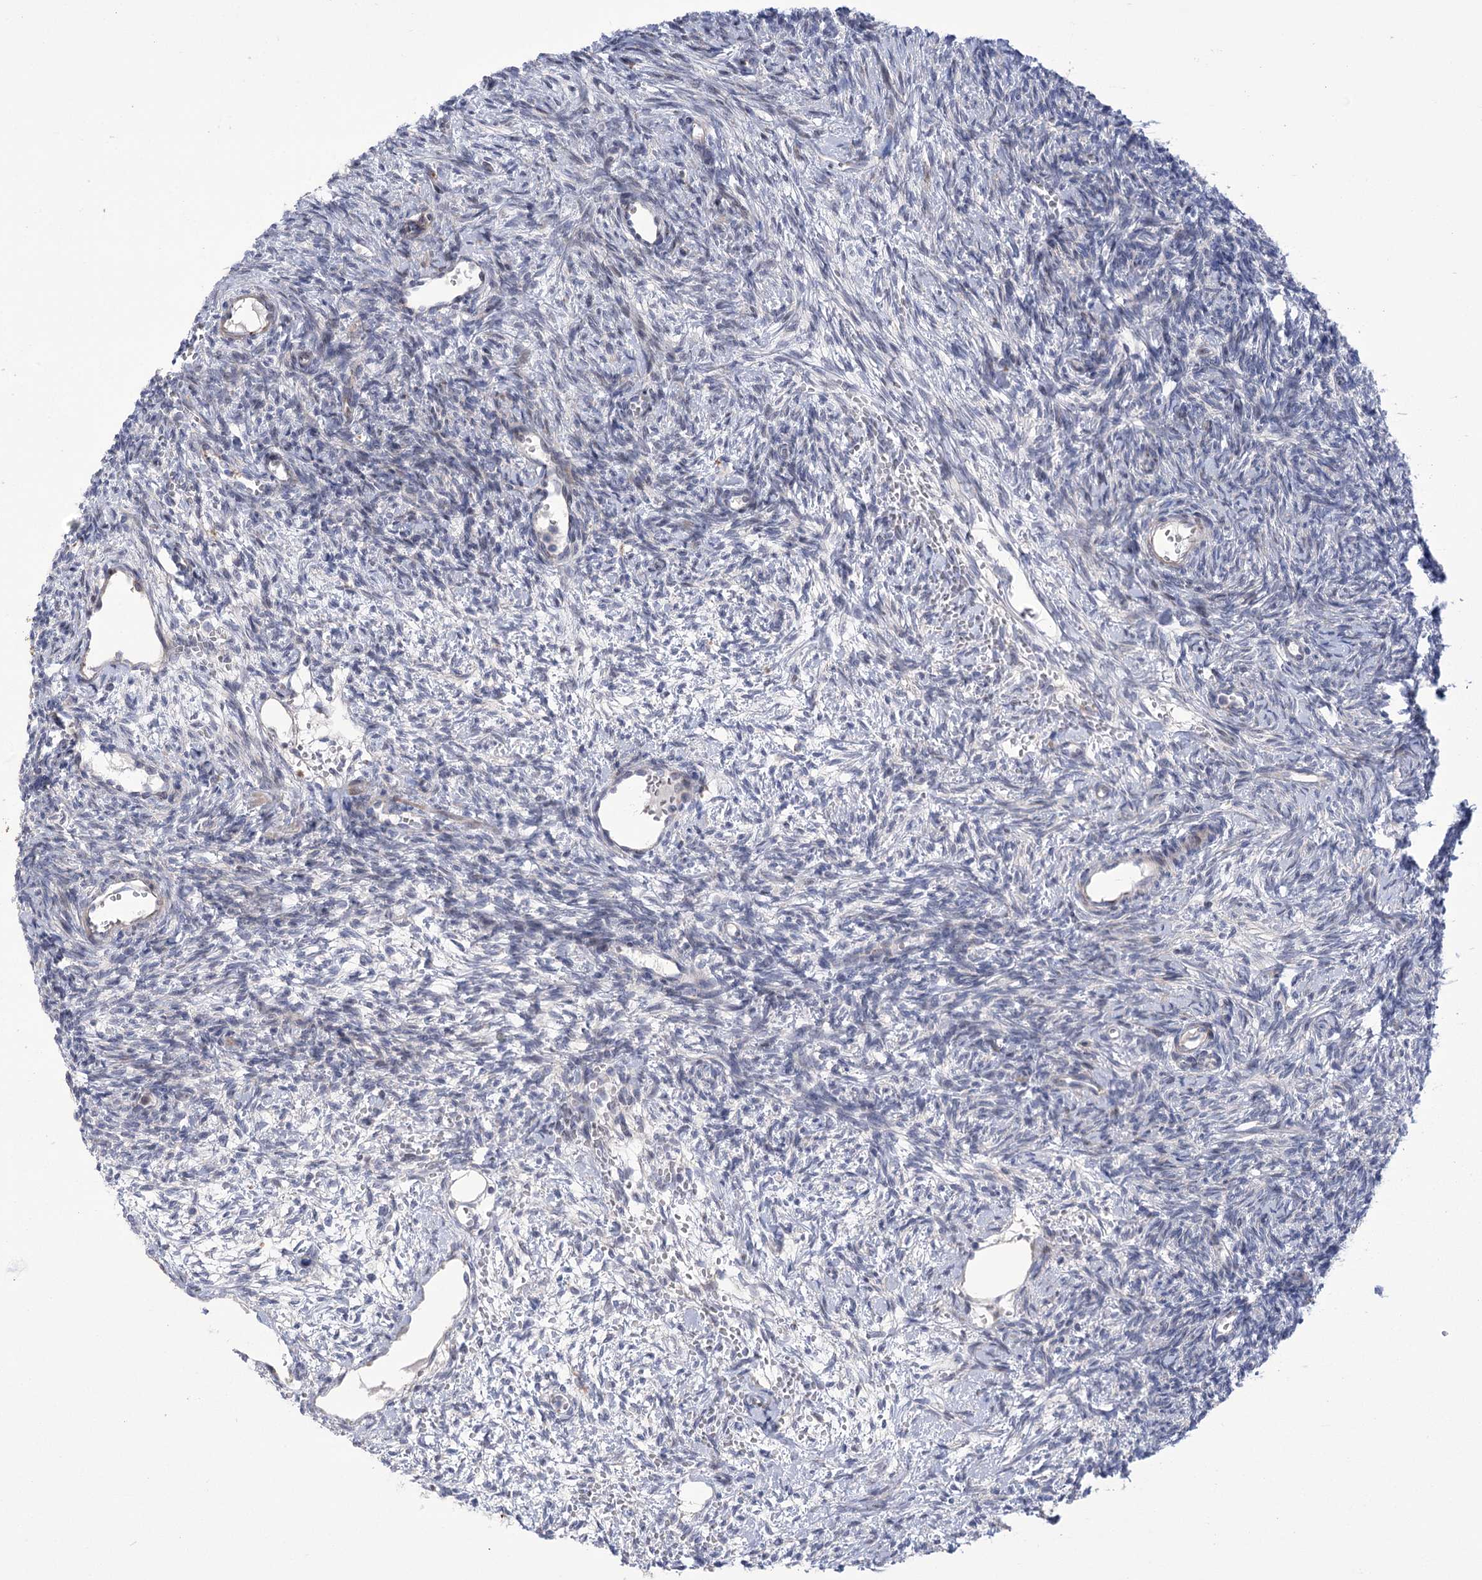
{"staining": {"intensity": "negative", "quantity": "none", "location": "none"}, "tissue": "ovary", "cell_type": "Ovarian stroma cells", "image_type": "normal", "snomed": [{"axis": "morphology", "description": "Normal tissue, NOS"}, {"axis": "topography", "description": "Ovary"}], "caption": "IHC of normal human ovary shows no staining in ovarian stroma cells. (DAB (3,3'-diaminobenzidine) IHC, high magnification).", "gene": "NME7", "patient": {"sex": "female", "age": 39}}